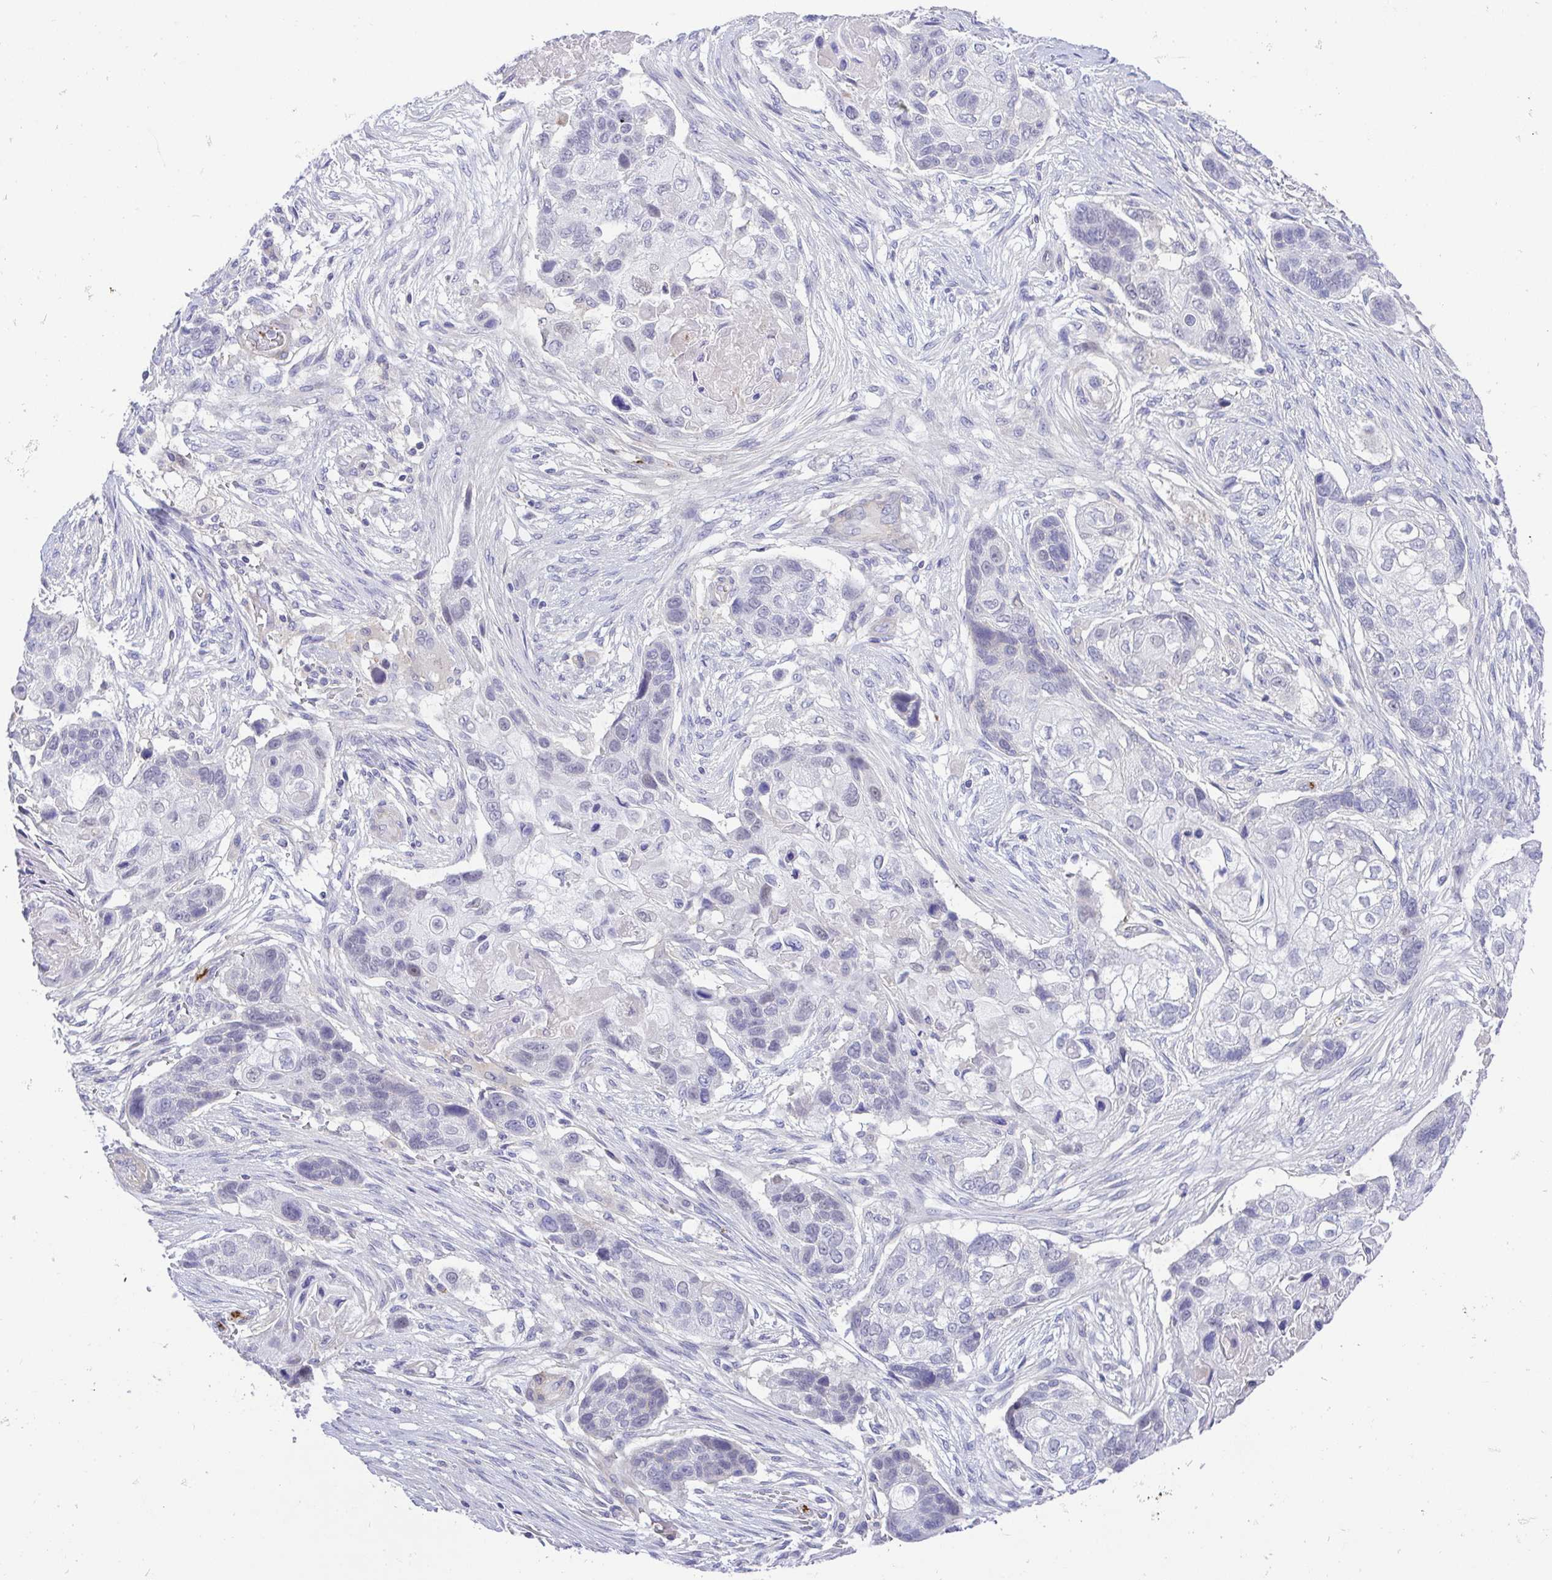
{"staining": {"intensity": "negative", "quantity": "none", "location": "none"}, "tissue": "lung cancer", "cell_type": "Tumor cells", "image_type": "cancer", "snomed": [{"axis": "morphology", "description": "Squamous cell carcinoma, NOS"}, {"axis": "topography", "description": "Lung"}], "caption": "Tumor cells are negative for brown protein staining in lung cancer (squamous cell carcinoma).", "gene": "PRR14L", "patient": {"sex": "male", "age": 69}}